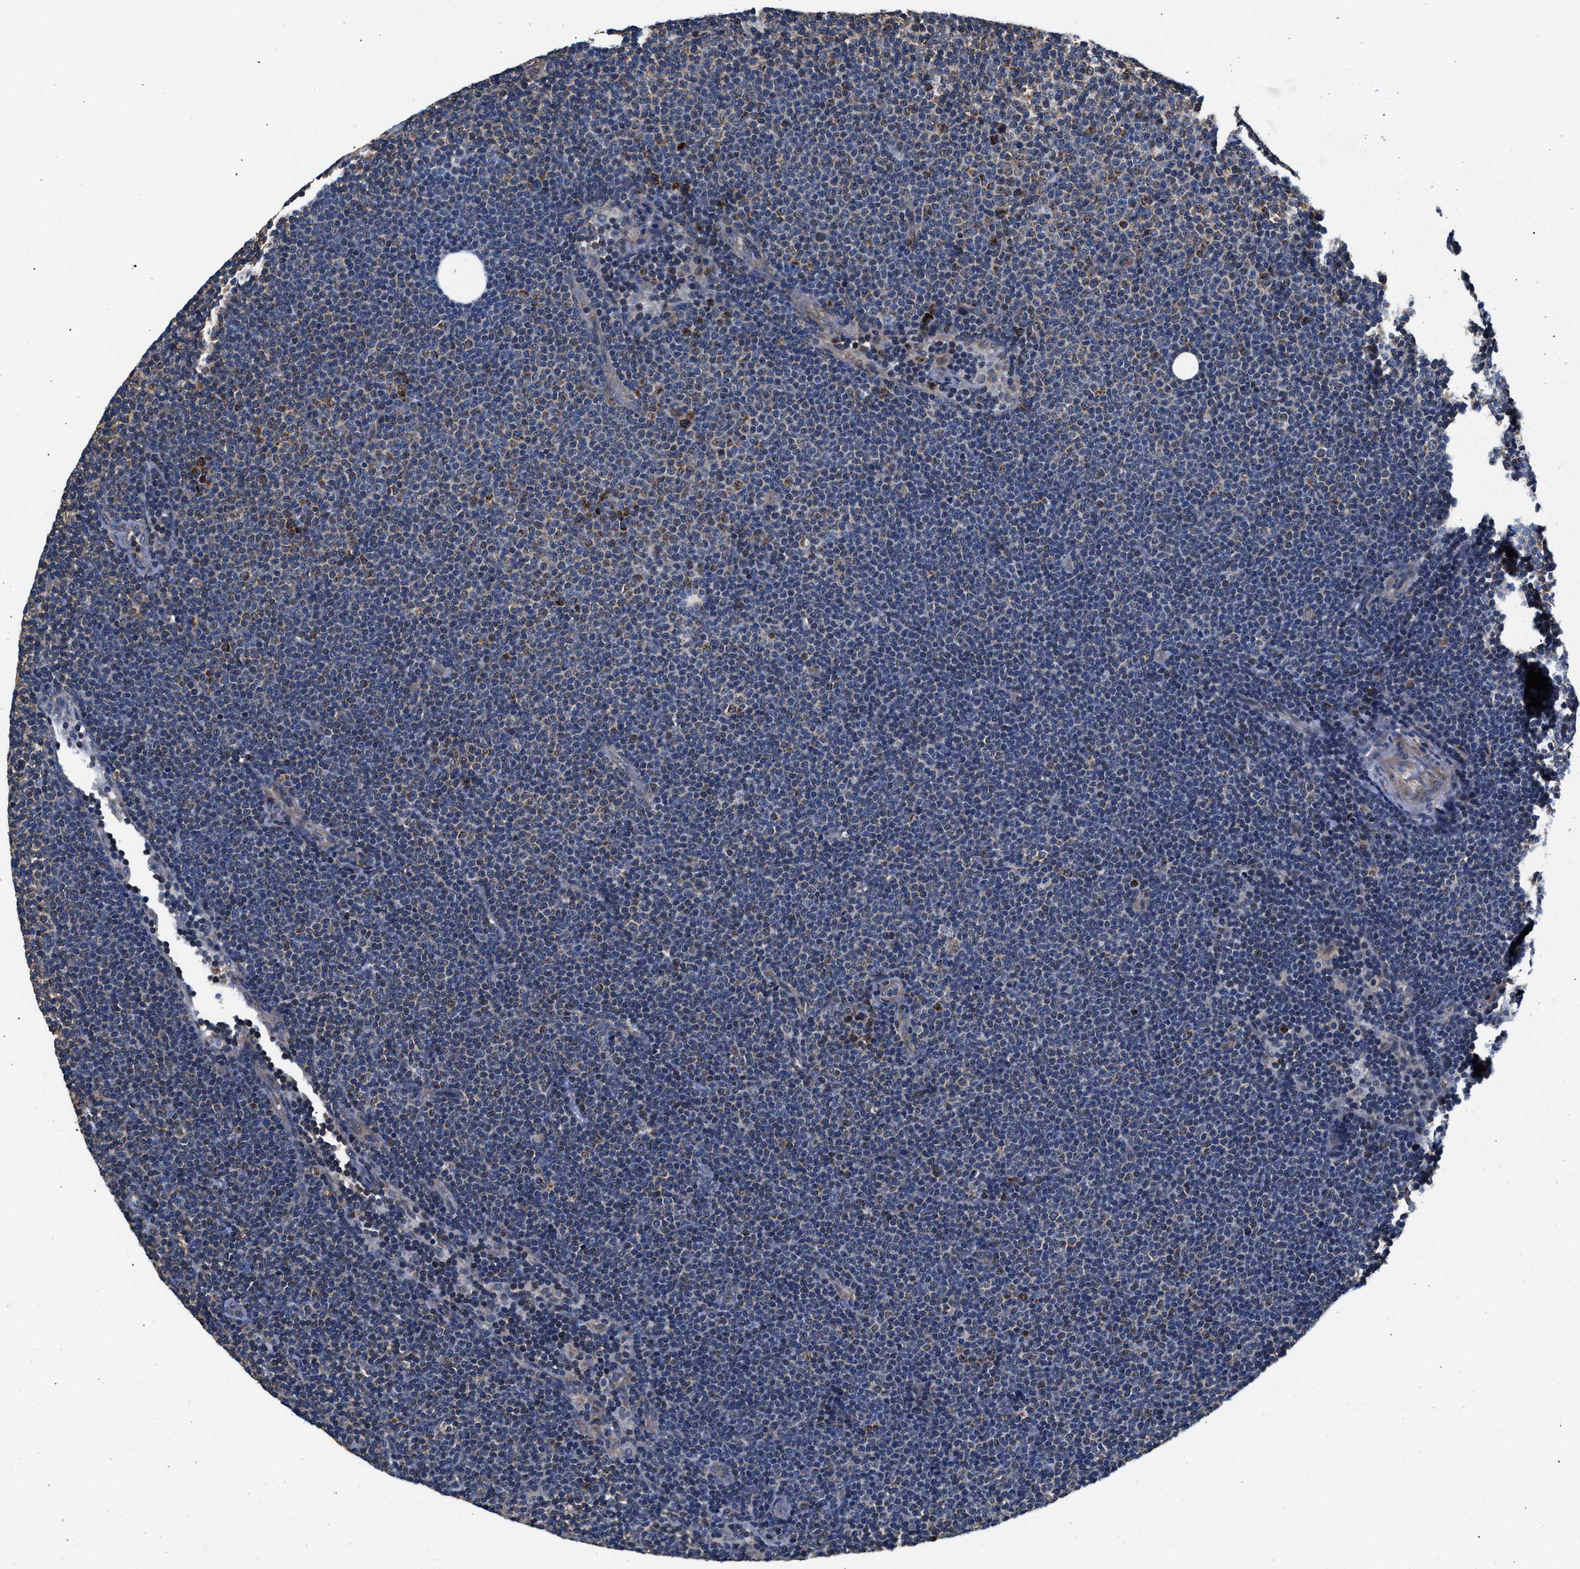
{"staining": {"intensity": "moderate", "quantity": "<25%", "location": "cytoplasmic/membranous"}, "tissue": "lymphoma", "cell_type": "Tumor cells", "image_type": "cancer", "snomed": [{"axis": "morphology", "description": "Malignant lymphoma, non-Hodgkin's type, Low grade"}, {"axis": "topography", "description": "Lymph node"}], "caption": "The immunohistochemical stain labels moderate cytoplasmic/membranous positivity in tumor cells of lymphoma tissue.", "gene": "NKTR", "patient": {"sex": "female", "age": 53}}